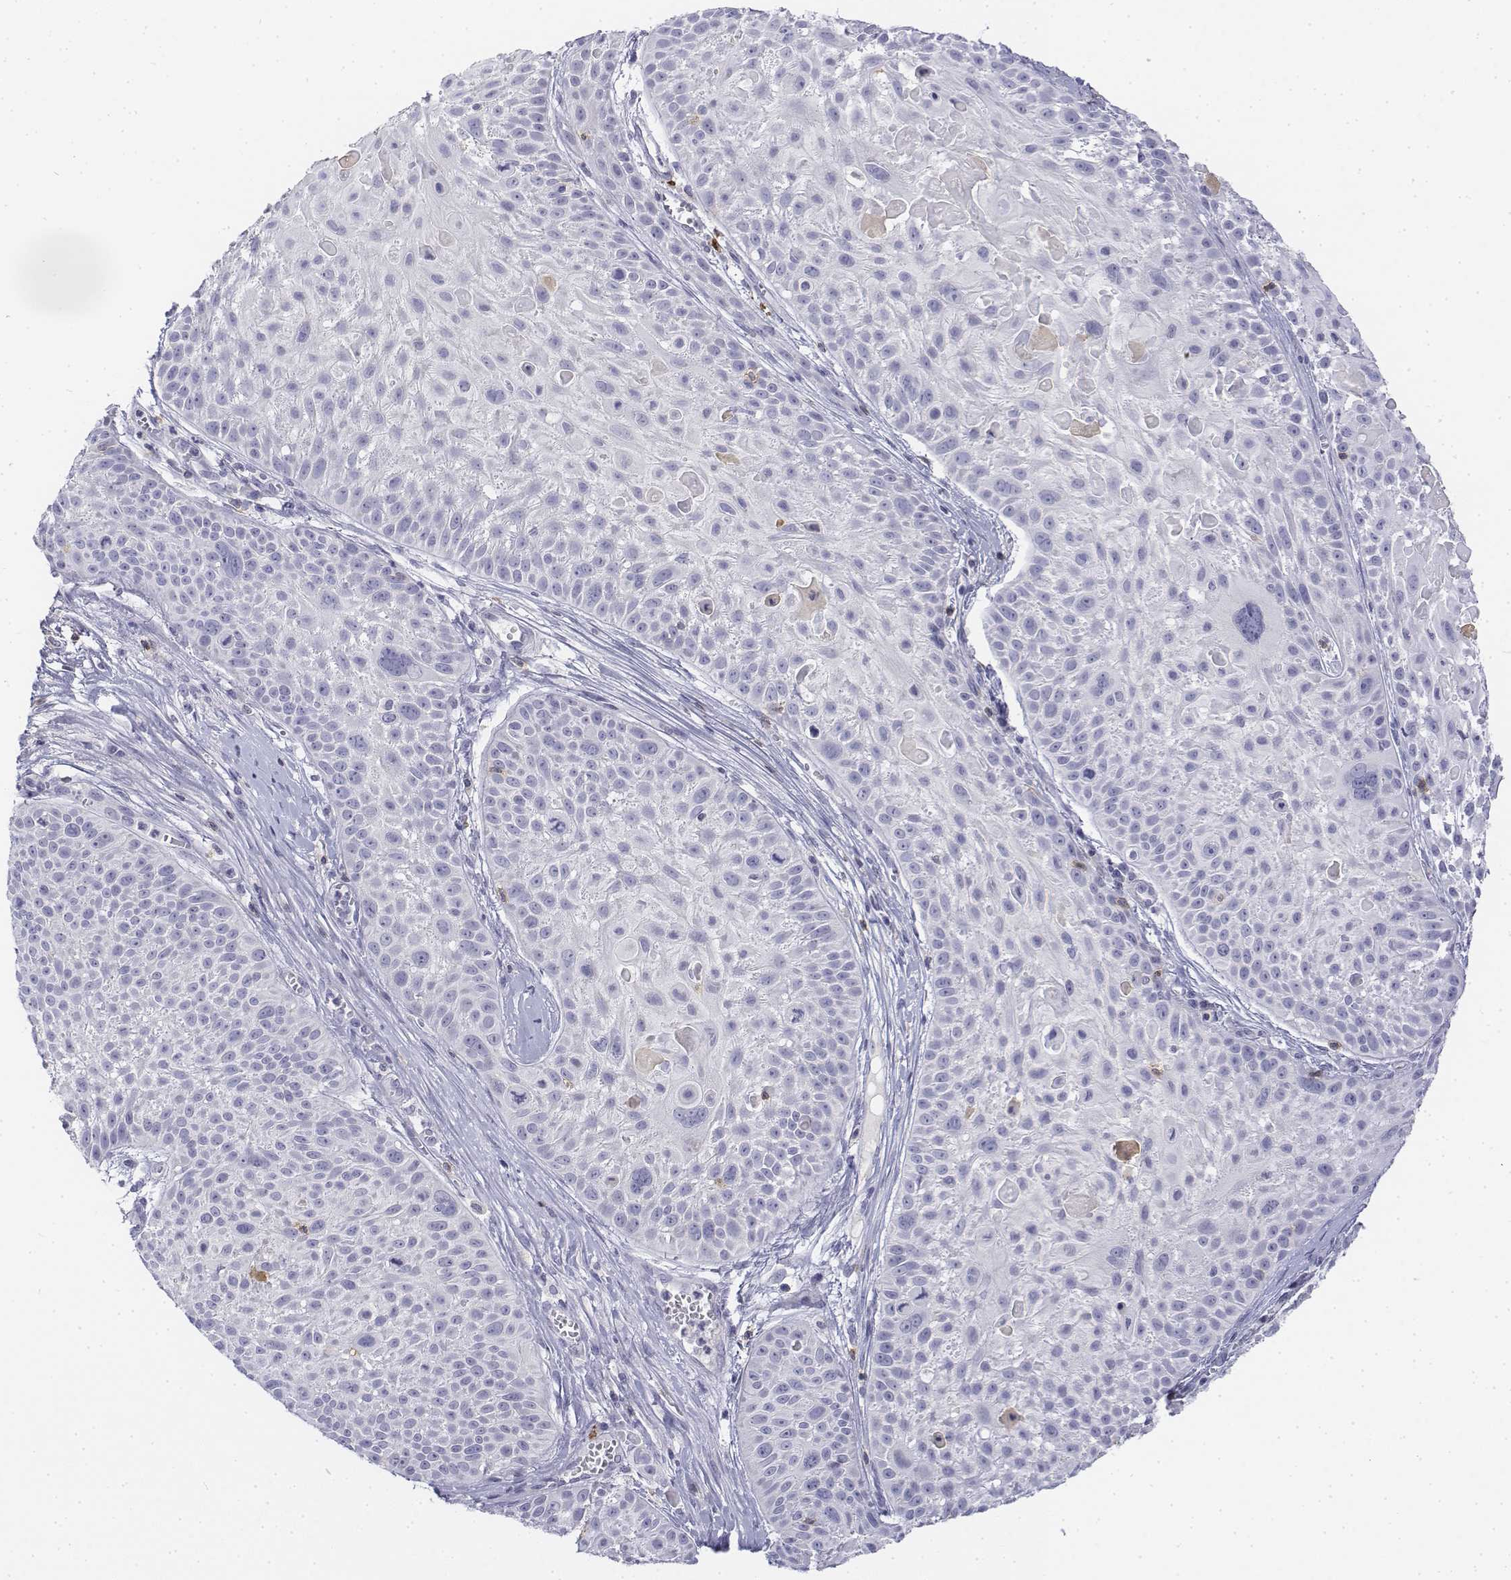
{"staining": {"intensity": "negative", "quantity": "none", "location": "none"}, "tissue": "skin cancer", "cell_type": "Tumor cells", "image_type": "cancer", "snomed": [{"axis": "morphology", "description": "Squamous cell carcinoma, NOS"}, {"axis": "topography", "description": "Skin"}, {"axis": "topography", "description": "Anal"}], "caption": "High magnification brightfield microscopy of squamous cell carcinoma (skin) stained with DAB (brown) and counterstained with hematoxylin (blue): tumor cells show no significant staining. (Brightfield microscopy of DAB immunohistochemistry (IHC) at high magnification).", "gene": "CD3E", "patient": {"sex": "female", "age": 75}}